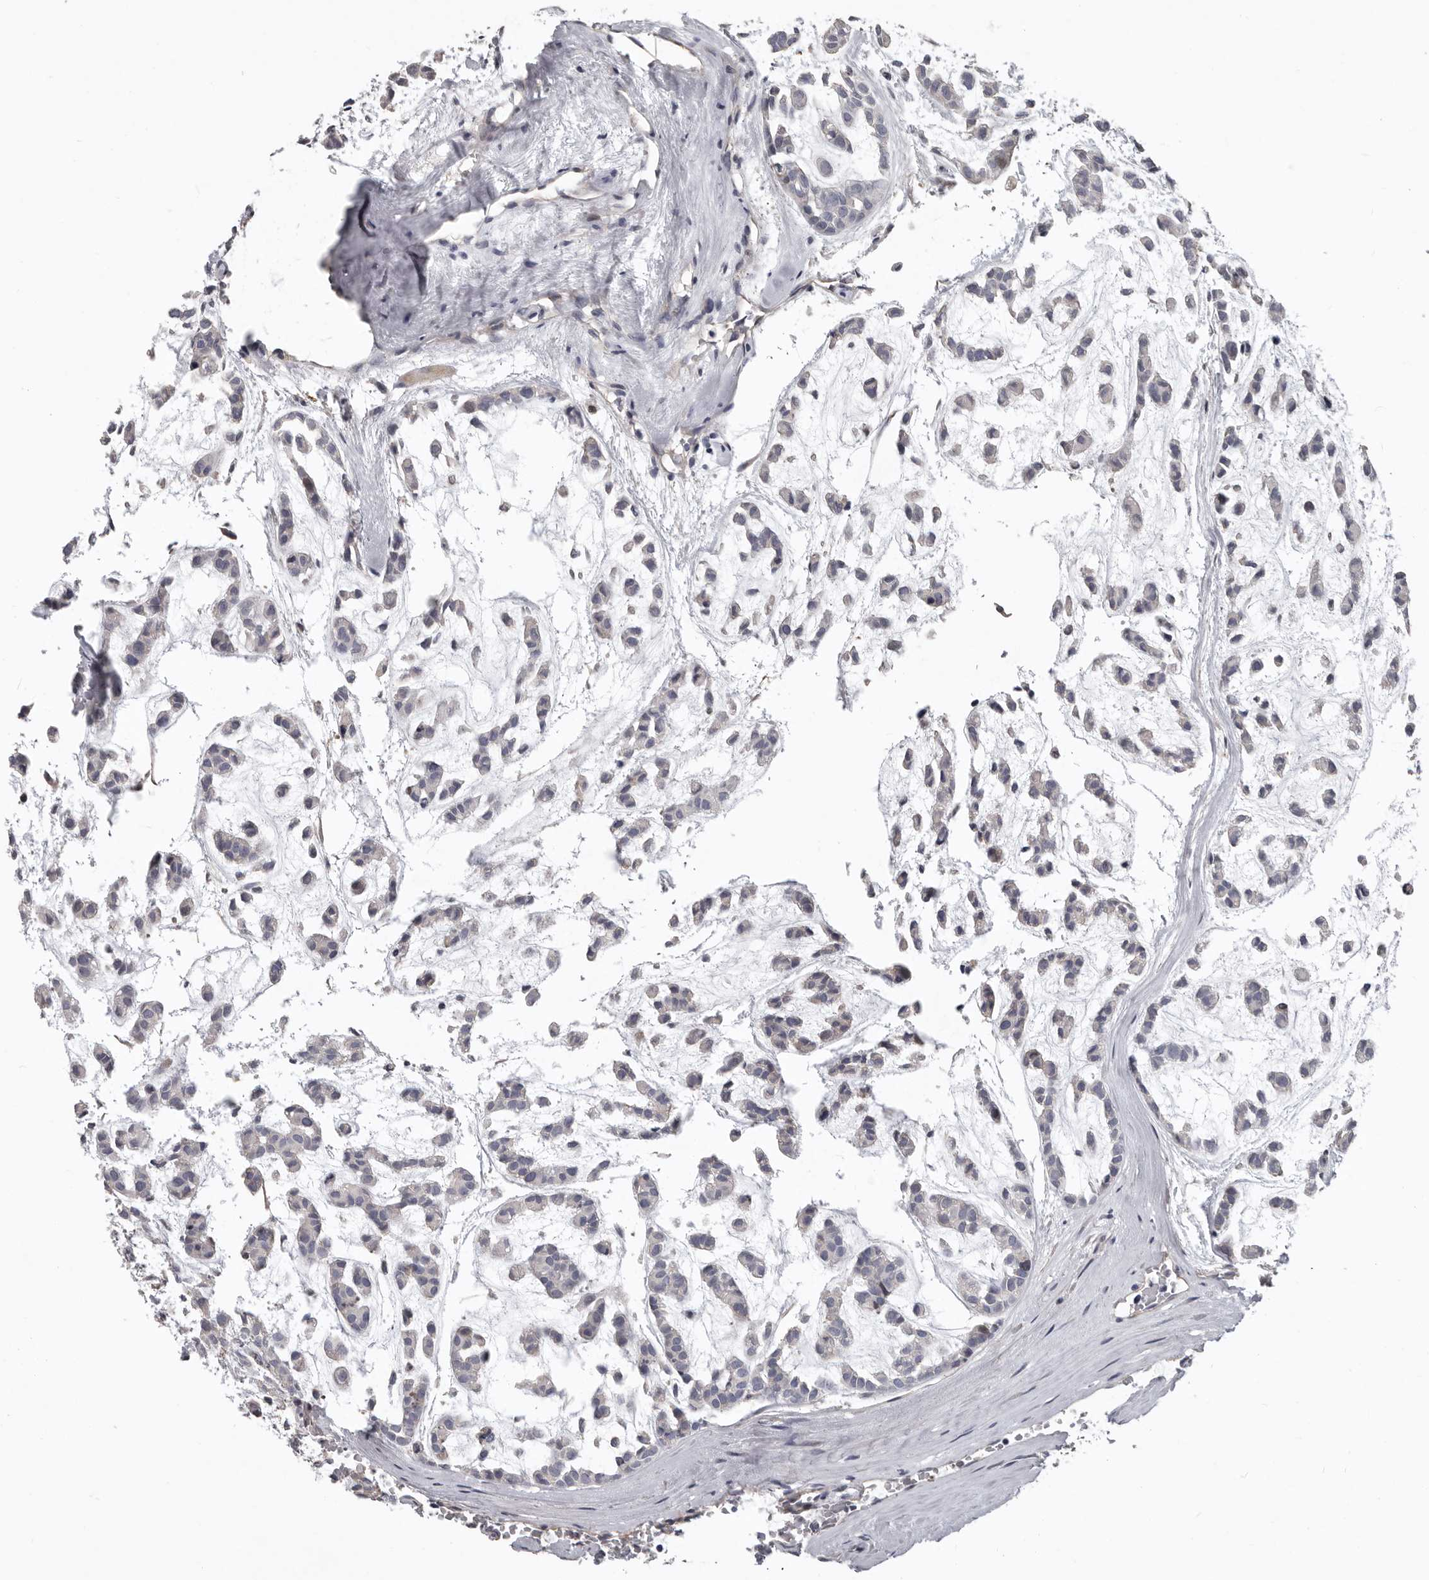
{"staining": {"intensity": "negative", "quantity": "none", "location": "none"}, "tissue": "head and neck cancer", "cell_type": "Tumor cells", "image_type": "cancer", "snomed": [{"axis": "morphology", "description": "Adenocarcinoma, NOS"}, {"axis": "morphology", "description": "Adenoma, NOS"}, {"axis": "topography", "description": "Head-Neck"}], "caption": "An IHC image of head and neck cancer is shown. There is no staining in tumor cells of head and neck cancer.", "gene": "RNF217", "patient": {"sex": "female", "age": 55}}